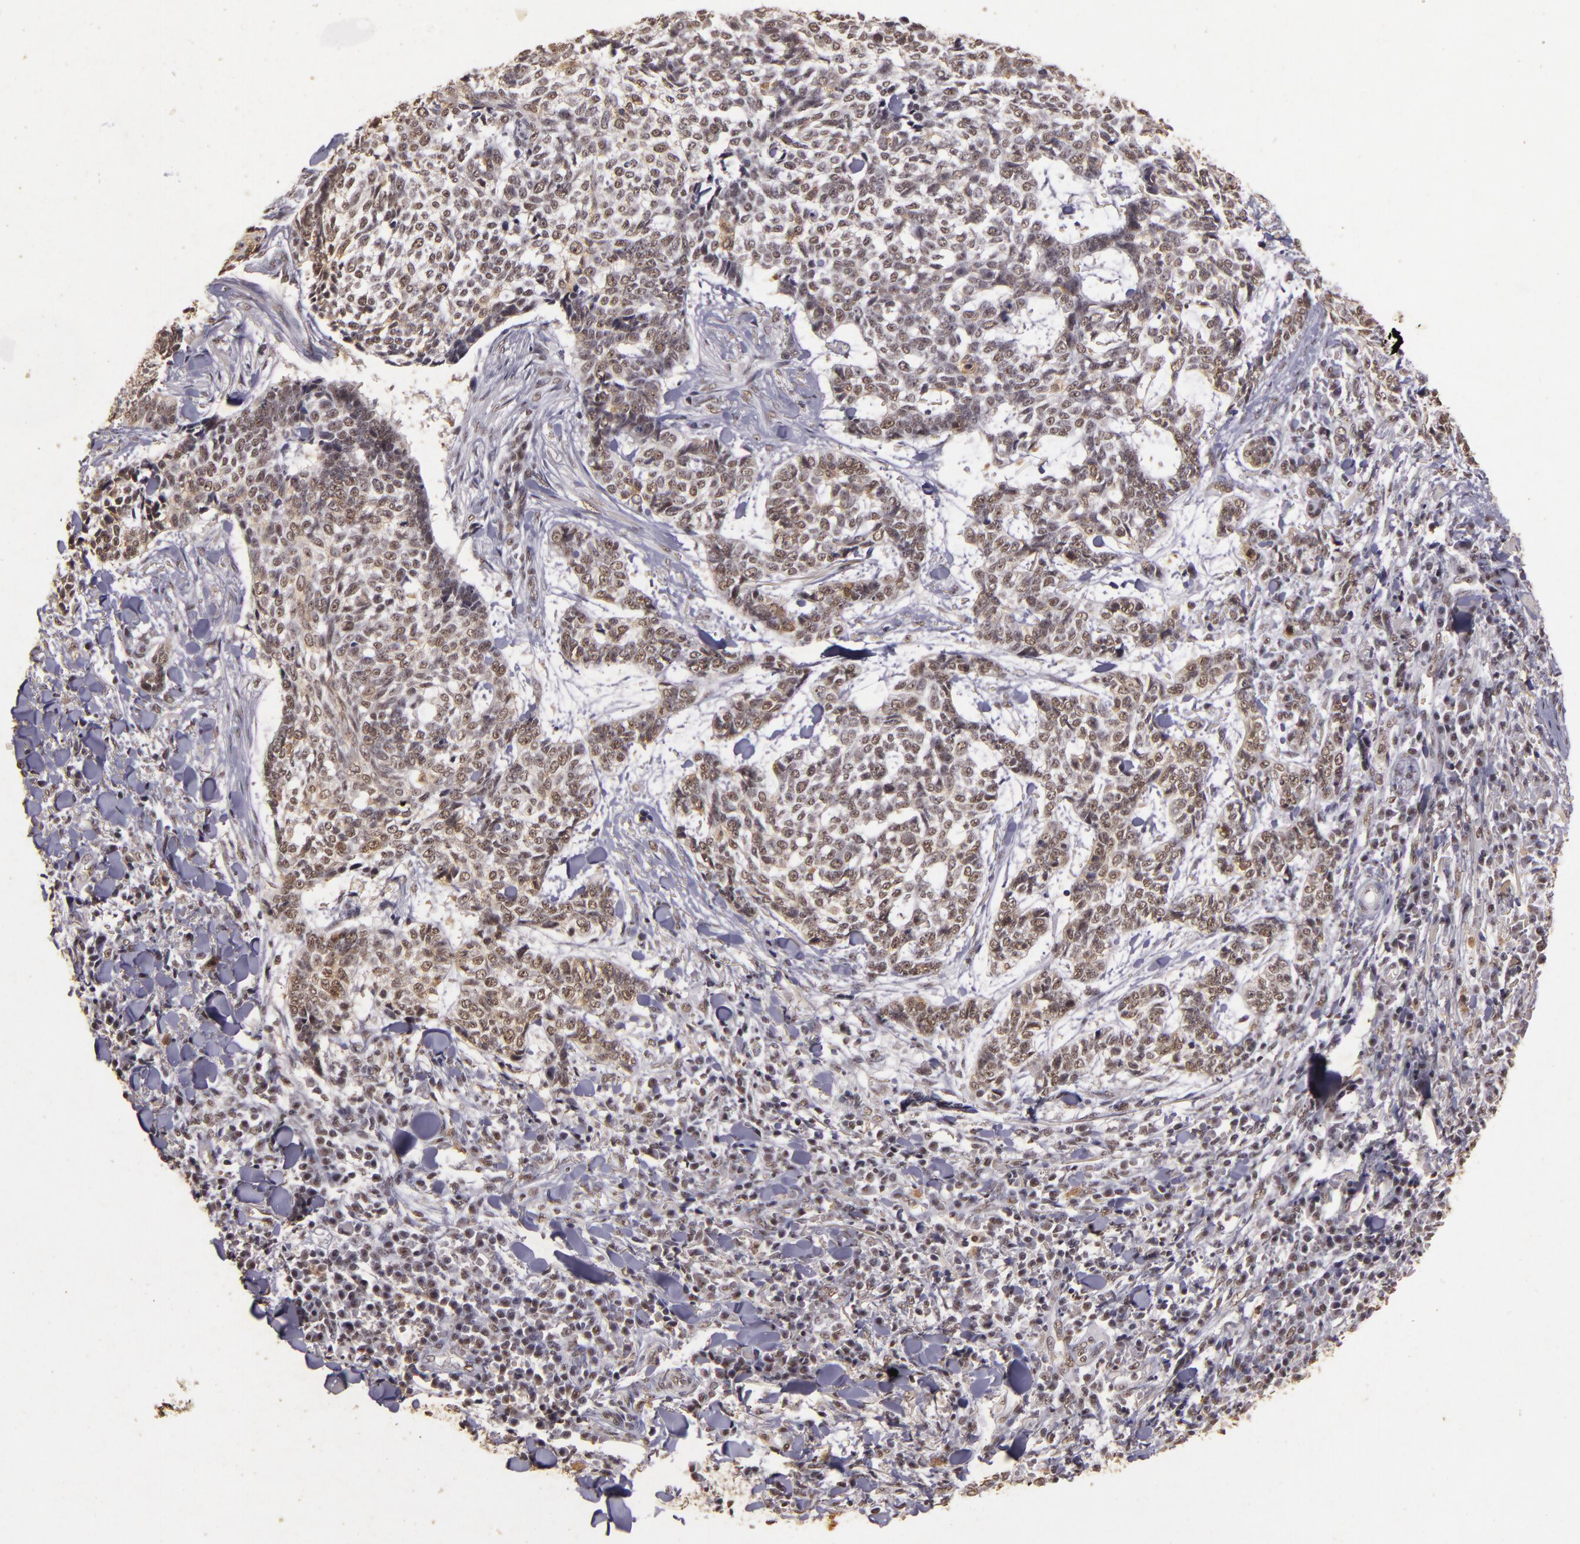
{"staining": {"intensity": "weak", "quantity": ">75%", "location": "nuclear"}, "tissue": "skin cancer", "cell_type": "Tumor cells", "image_type": "cancer", "snomed": [{"axis": "morphology", "description": "Basal cell carcinoma"}, {"axis": "topography", "description": "Skin"}], "caption": "Skin cancer (basal cell carcinoma) stained for a protein (brown) reveals weak nuclear positive expression in approximately >75% of tumor cells.", "gene": "CBX3", "patient": {"sex": "female", "age": 89}}